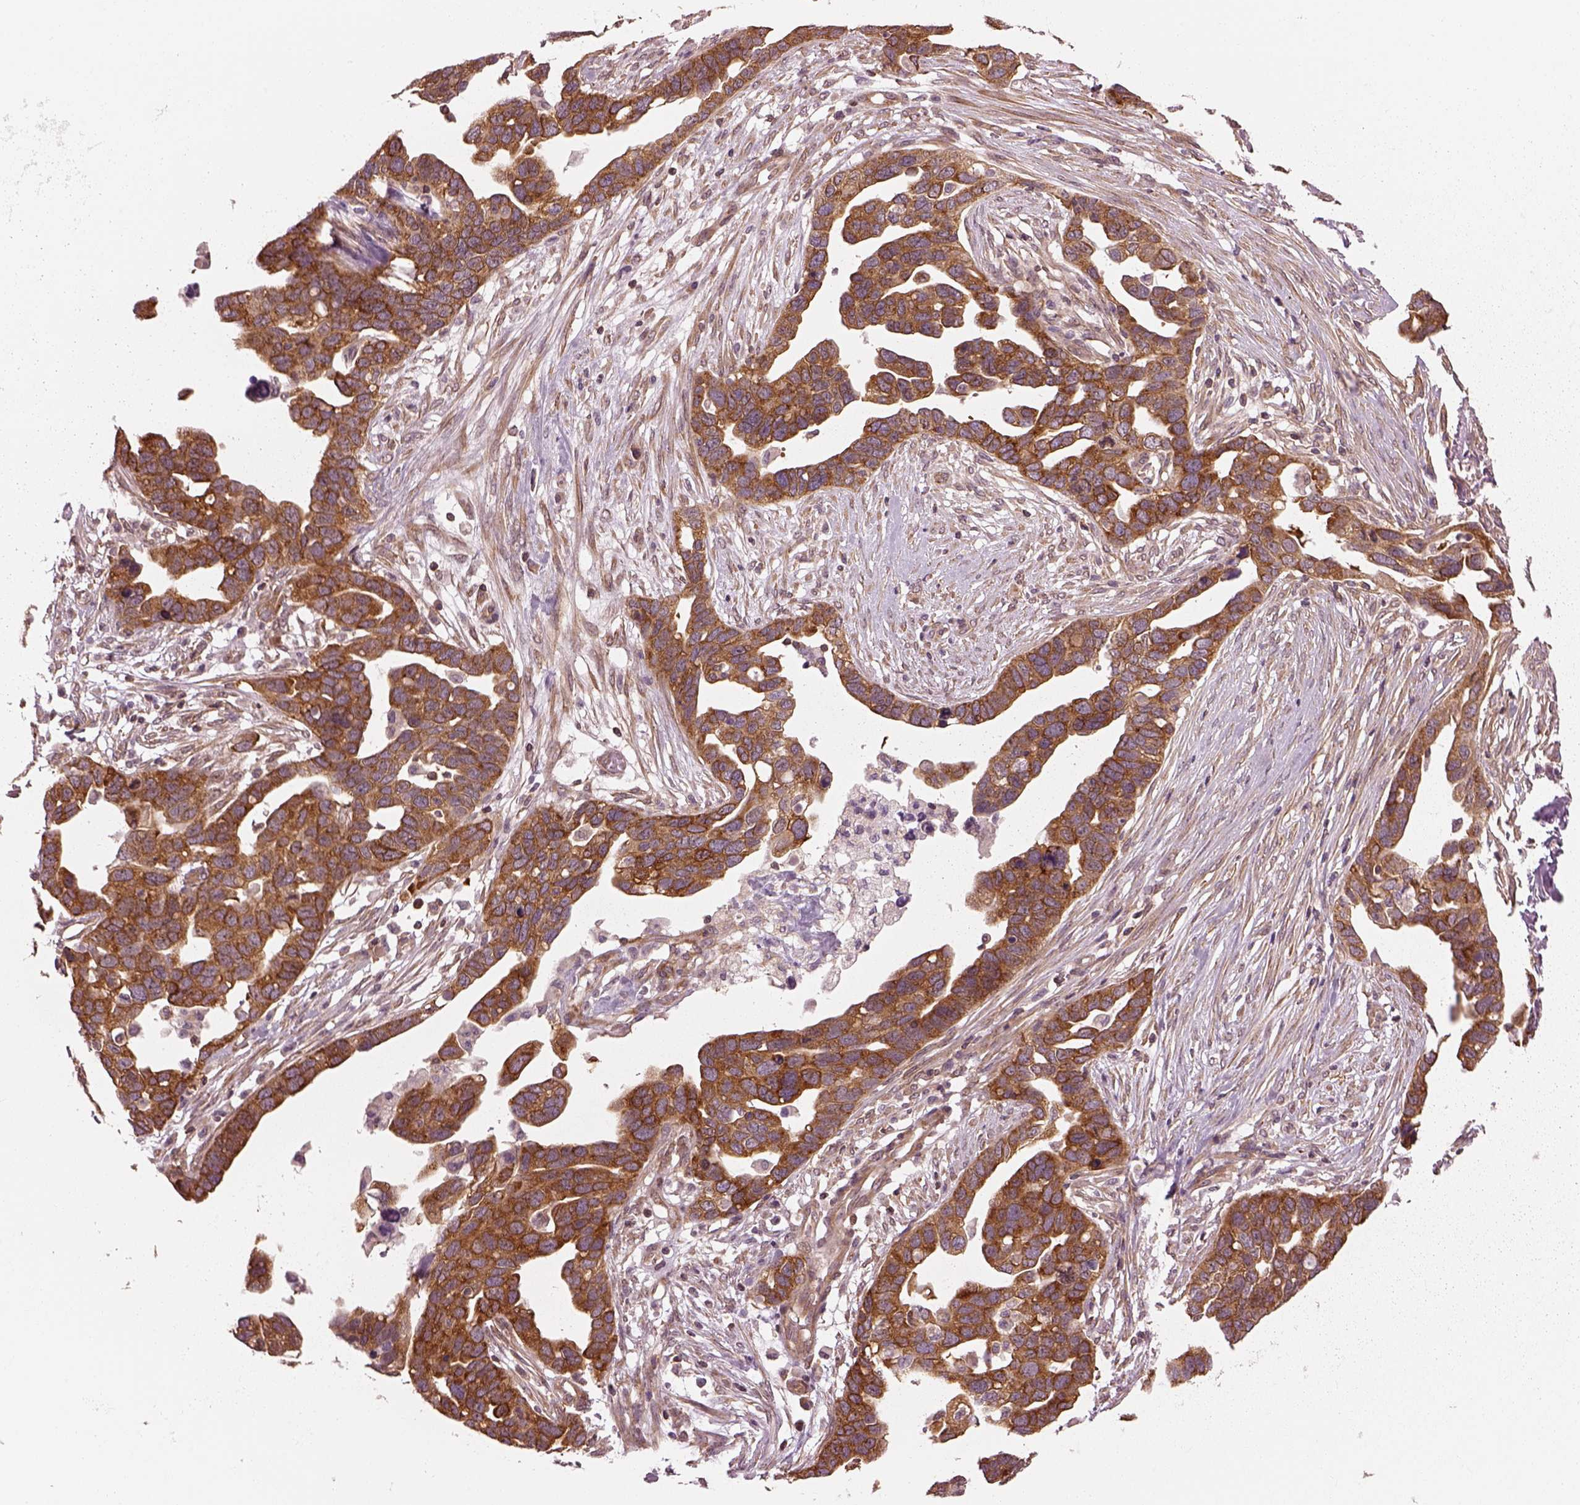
{"staining": {"intensity": "strong", "quantity": ">75%", "location": "cytoplasmic/membranous"}, "tissue": "ovarian cancer", "cell_type": "Tumor cells", "image_type": "cancer", "snomed": [{"axis": "morphology", "description": "Cystadenocarcinoma, serous, NOS"}, {"axis": "topography", "description": "Ovary"}], "caption": "An image showing strong cytoplasmic/membranous staining in about >75% of tumor cells in ovarian cancer, as visualized by brown immunohistochemical staining.", "gene": "LSM14A", "patient": {"sex": "female", "age": 54}}